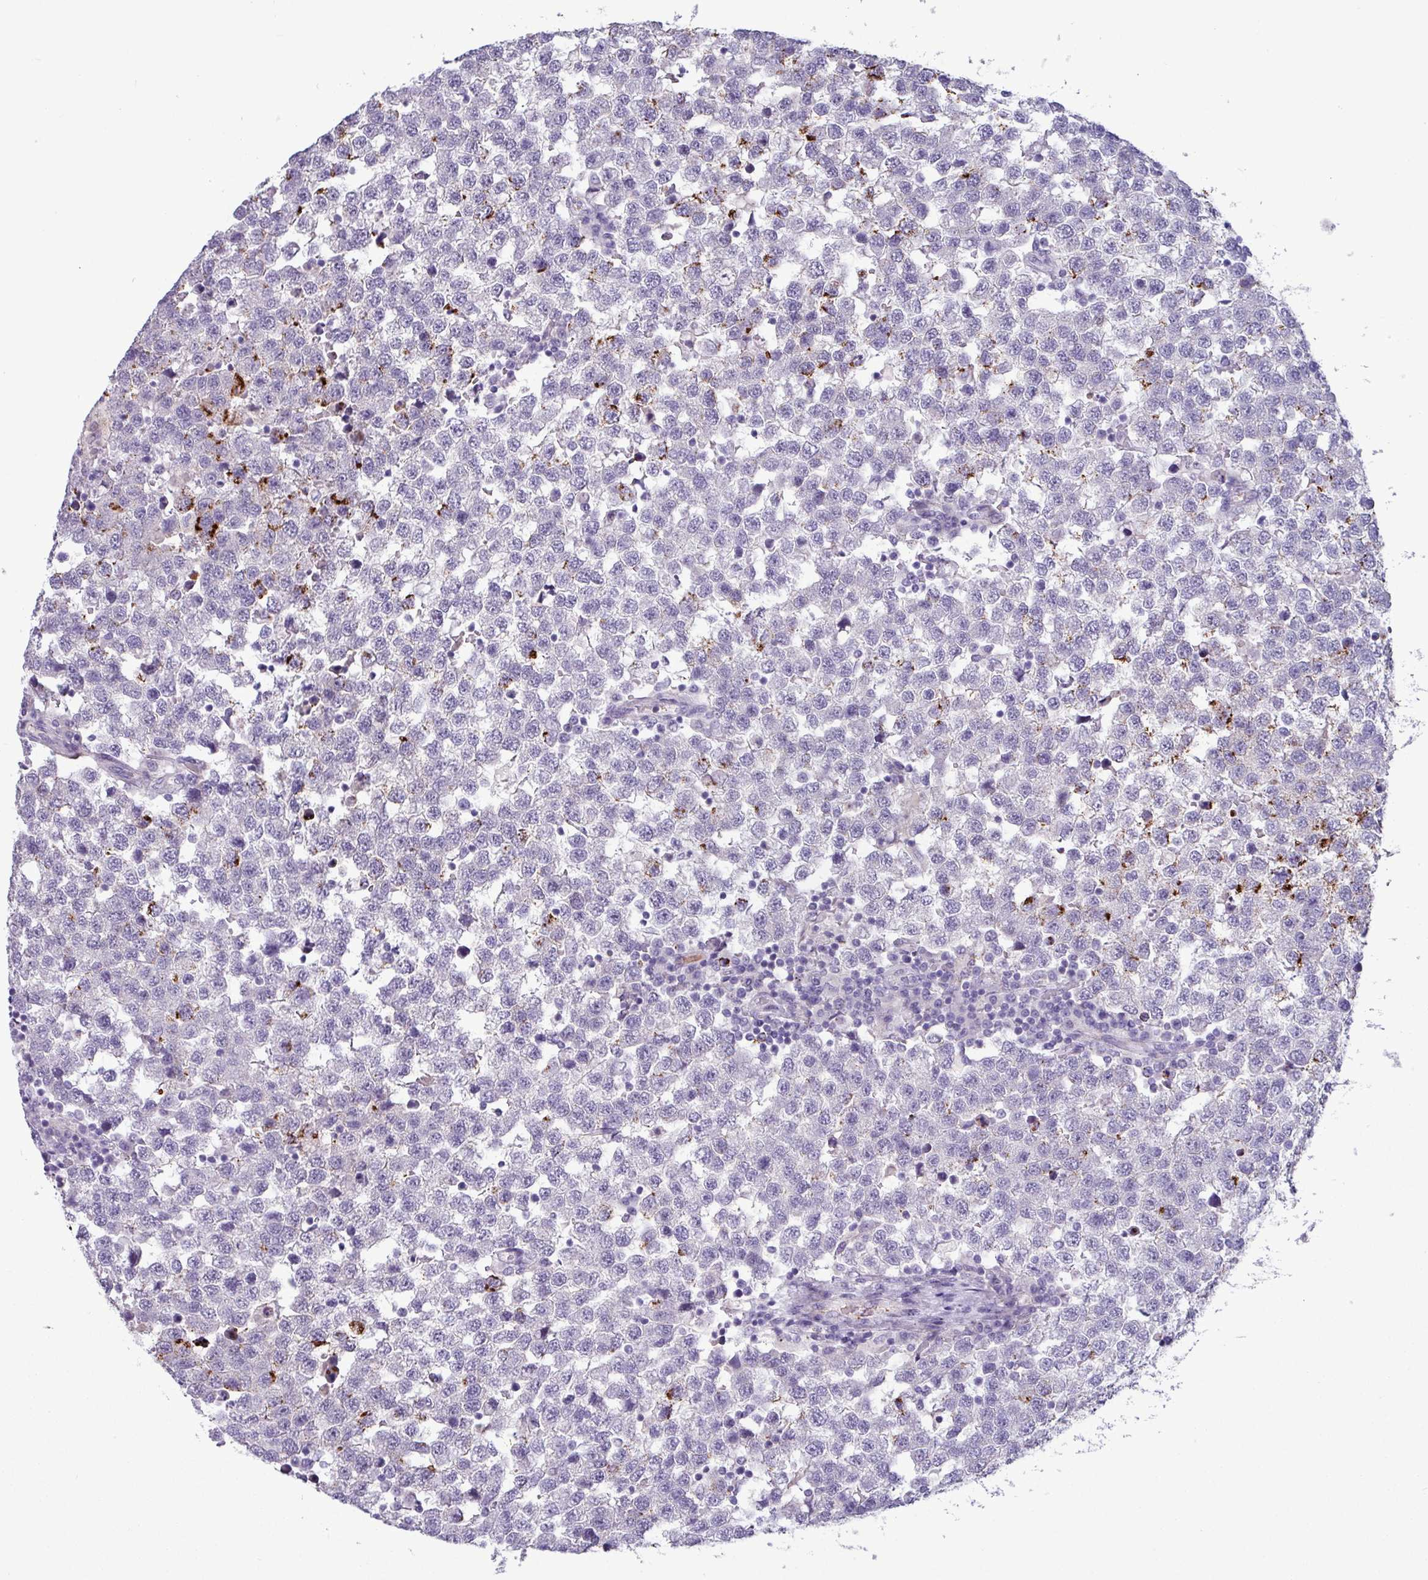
{"staining": {"intensity": "strong", "quantity": "<25%", "location": "cytoplasmic/membranous"}, "tissue": "testis cancer", "cell_type": "Tumor cells", "image_type": "cancer", "snomed": [{"axis": "morphology", "description": "Seminoma, NOS"}, {"axis": "topography", "description": "Testis"}], "caption": "Seminoma (testis) stained with DAB (3,3'-diaminobenzidine) IHC reveals medium levels of strong cytoplasmic/membranous expression in about <25% of tumor cells.", "gene": "PLIN2", "patient": {"sex": "male", "age": 34}}